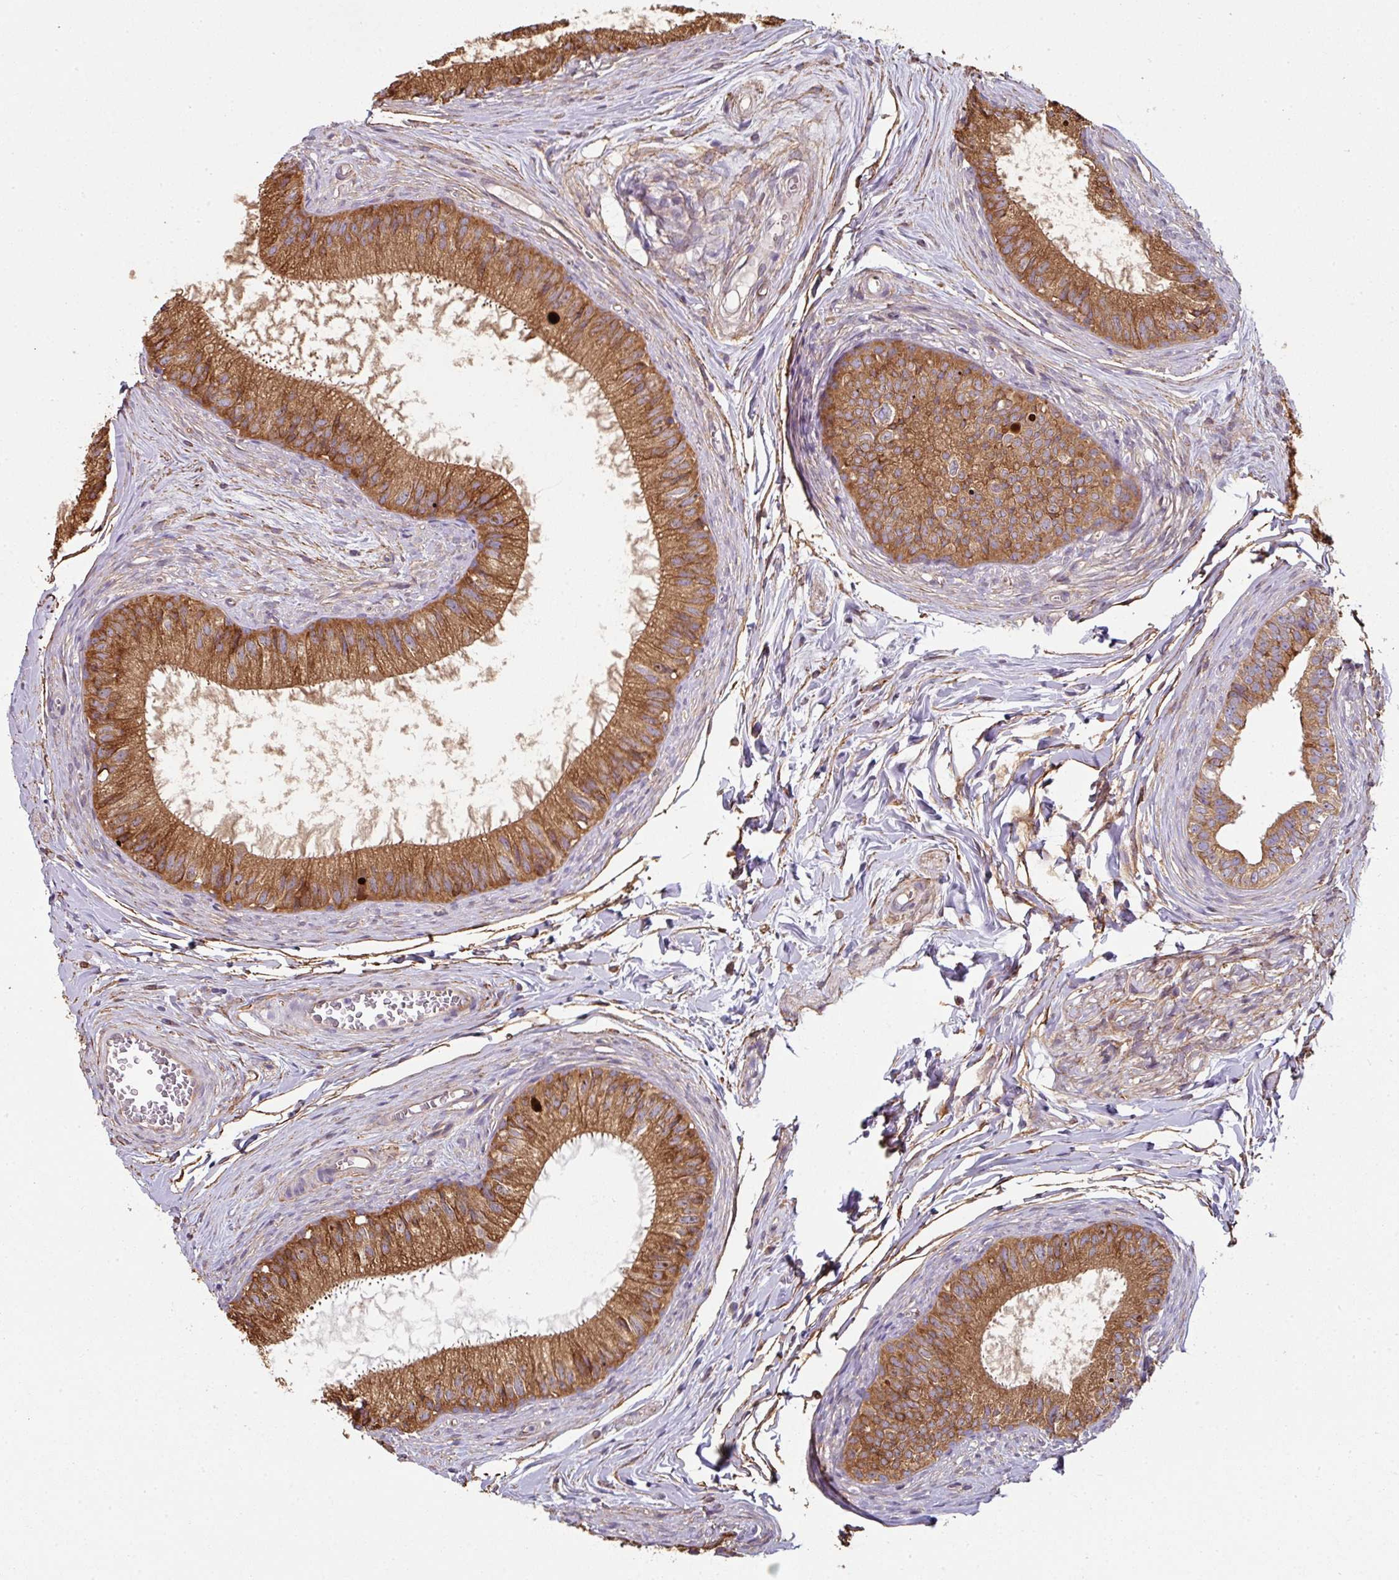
{"staining": {"intensity": "strong", "quantity": ">75%", "location": "cytoplasmic/membranous"}, "tissue": "epididymis", "cell_type": "Glandular cells", "image_type": "normal", "snomed": [{"axis": "morphology", "description": "Normal tissue, NOS"}, {"axis": "topography", "description": "Epididymis"}], "caption": "A micrograph showing strong cytoplasmic/membranous positivity in about >75% of glandular cells in benign epididymis, as visualized by brown immunohistochemical staining.", "gene": "FAT4", "patient": {"sex": "male", "age": 25}}